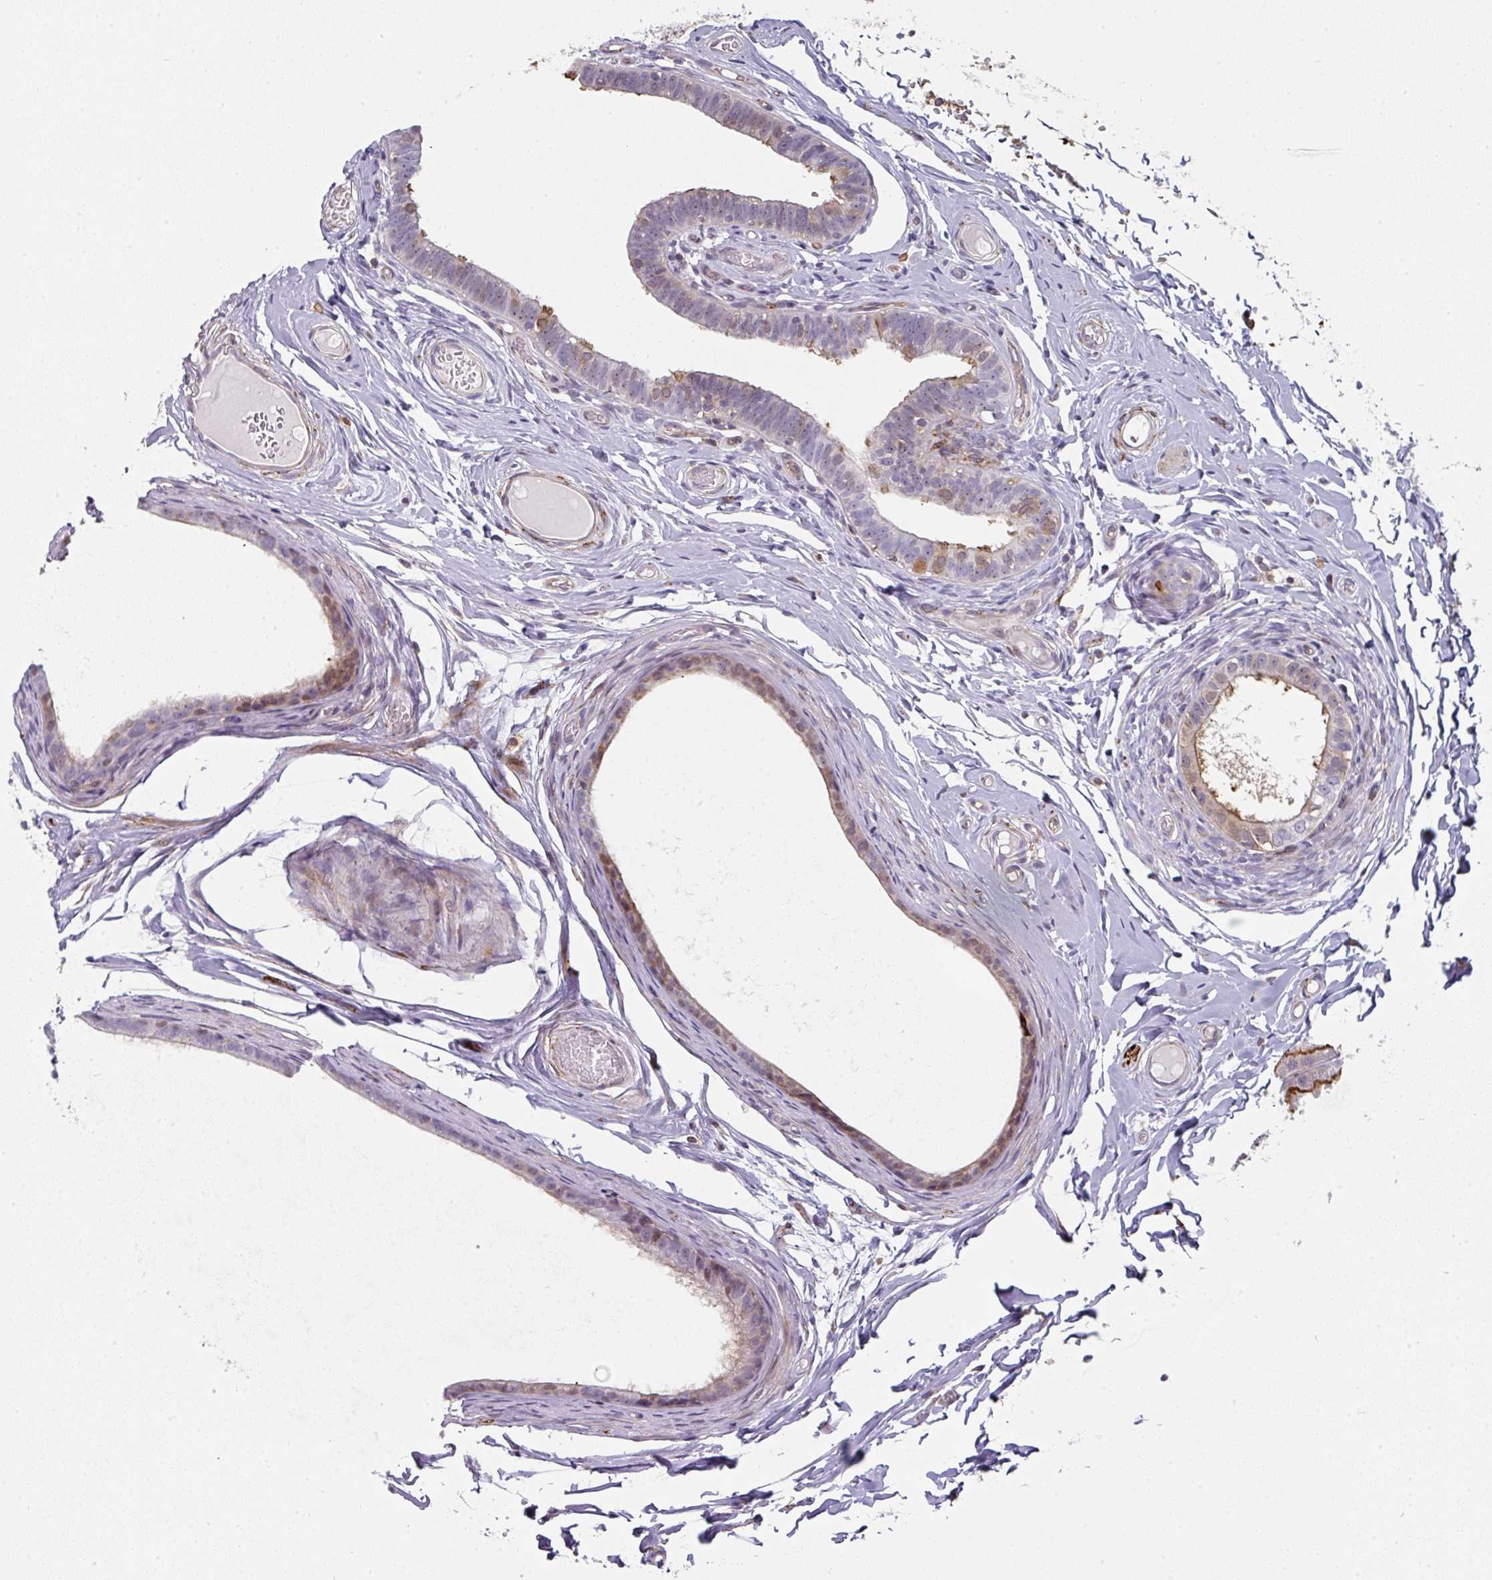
{"staining": {"intensity": "strong", "quantity": "<25%", "location": "cytoplasmic/membranous"}, "tissue": "epididymis", "cell_type": "Glandular cells", "image_type": "normal", "snomed": [{"axis": "morphology", "description": "Normal tissue, NOS"}, {"axis": "morphology", "description": "Carcinoma, Embryonal, NOS"}, {"axis": "topography", "description": "Testis"}, {"axis": "topography", "description": "Epididymis"}], "caption": "Immunohistochemistry (DAB) staining of normal epididymis displays strong cytoplasmic/membranous protein positivity in about <25% of glandular cells.", "gene": "BEND5", "patient": {"sex": "male", "age": 36}}